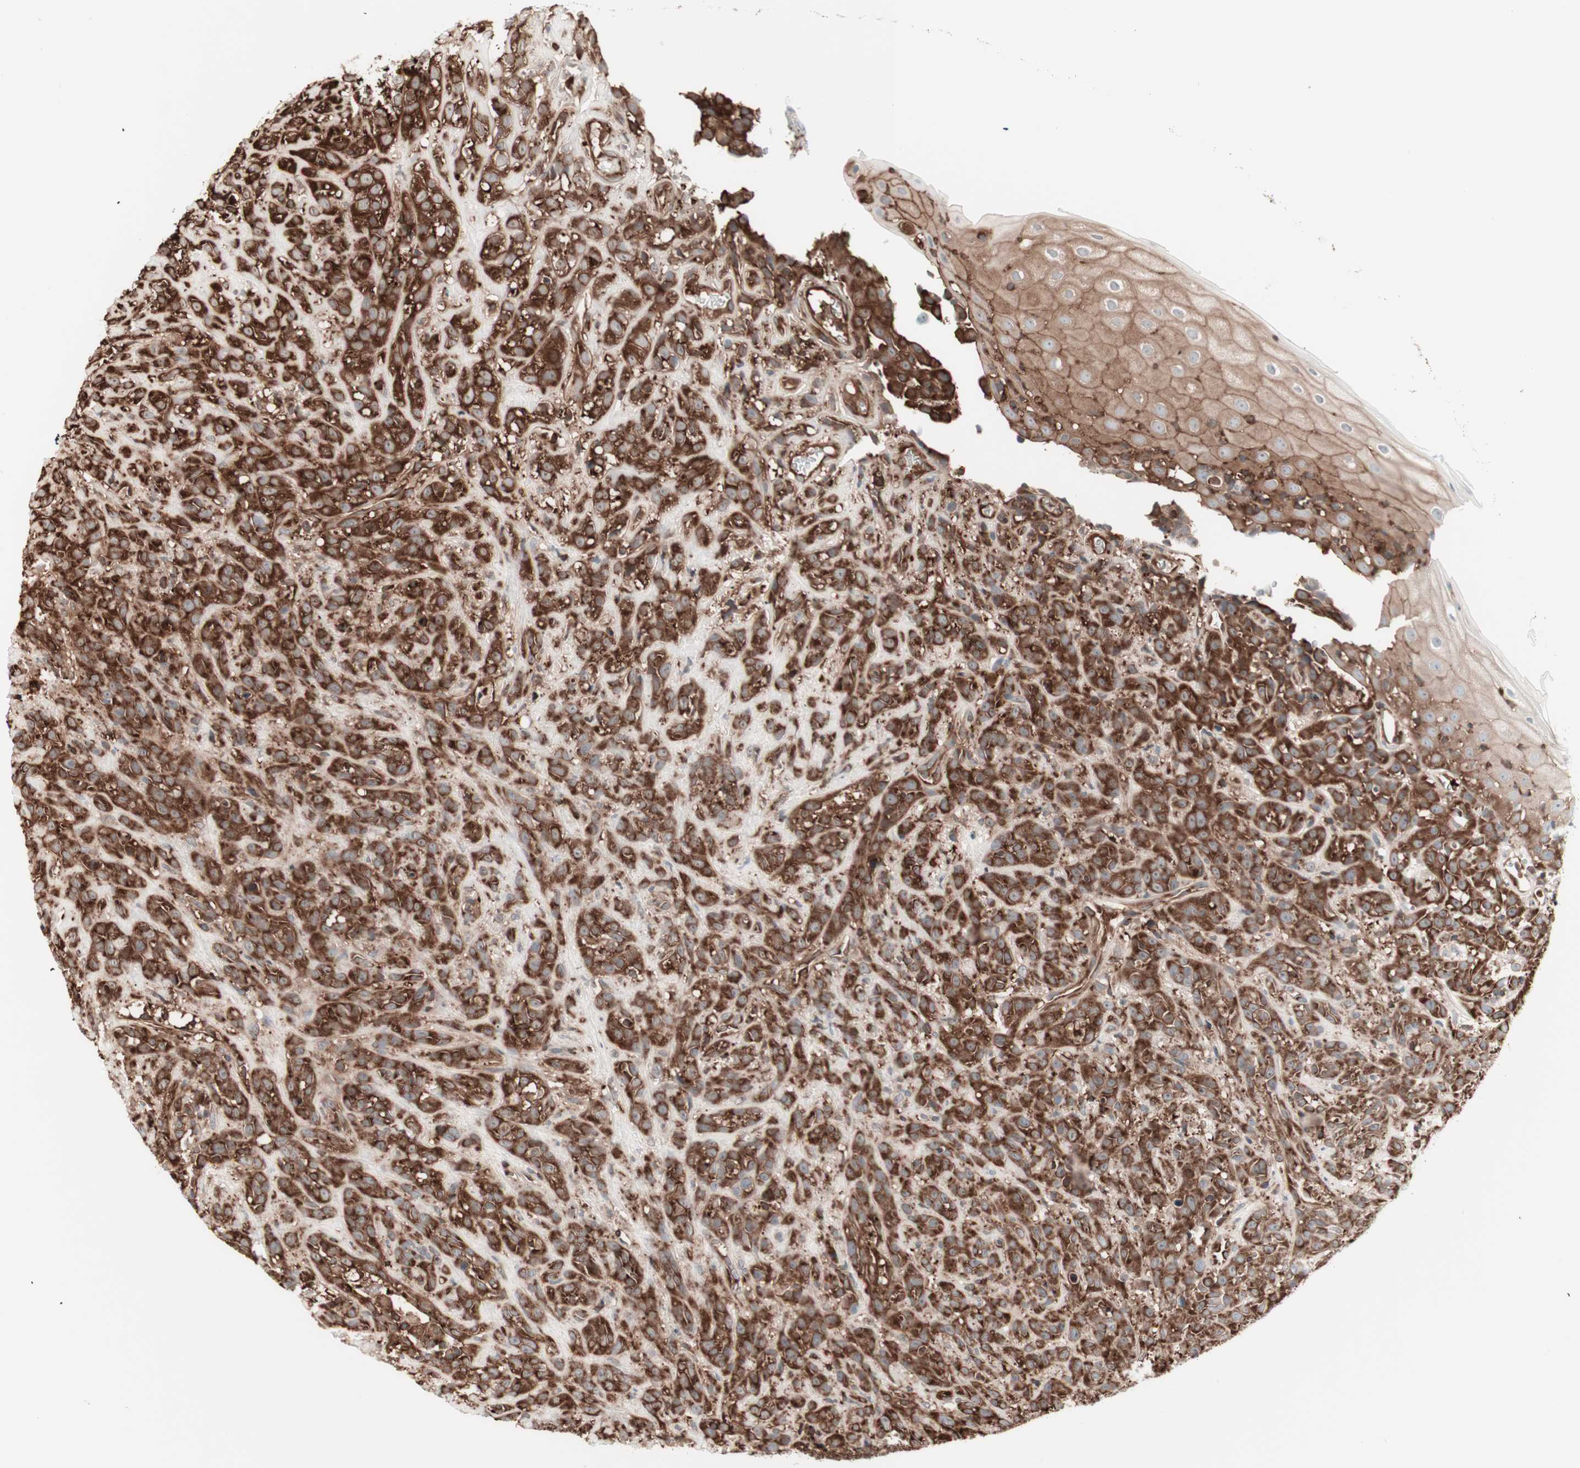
{"staining": {"intensity": "strong", "quantity": ">75%", "location": "cytoplasmic/membranous"}, "tissue": "head and neck cancer", "cell_type": "Tumor cells", "image_type": "cancer", "snomed": [{"axis": "morphology", "description": "Normal tissue, NOS"}, {"axis": "morphology", "description": "Squamous cell carcinoma, NOS"}, {"axis": "topography", "description": "Cartilage tissue"}, {"axis": "topography", "description": "Head-Neck"}], "caption": "There is high levels of strong cytoplasmic/membranous expression in tumor cells of head and neck cancer (squamous cell carcinoma), as demonstrated by immunohistochemical staining (brown color).", "gene": "TCP11L1", "patient": {"sex": "male", "age": 62}}